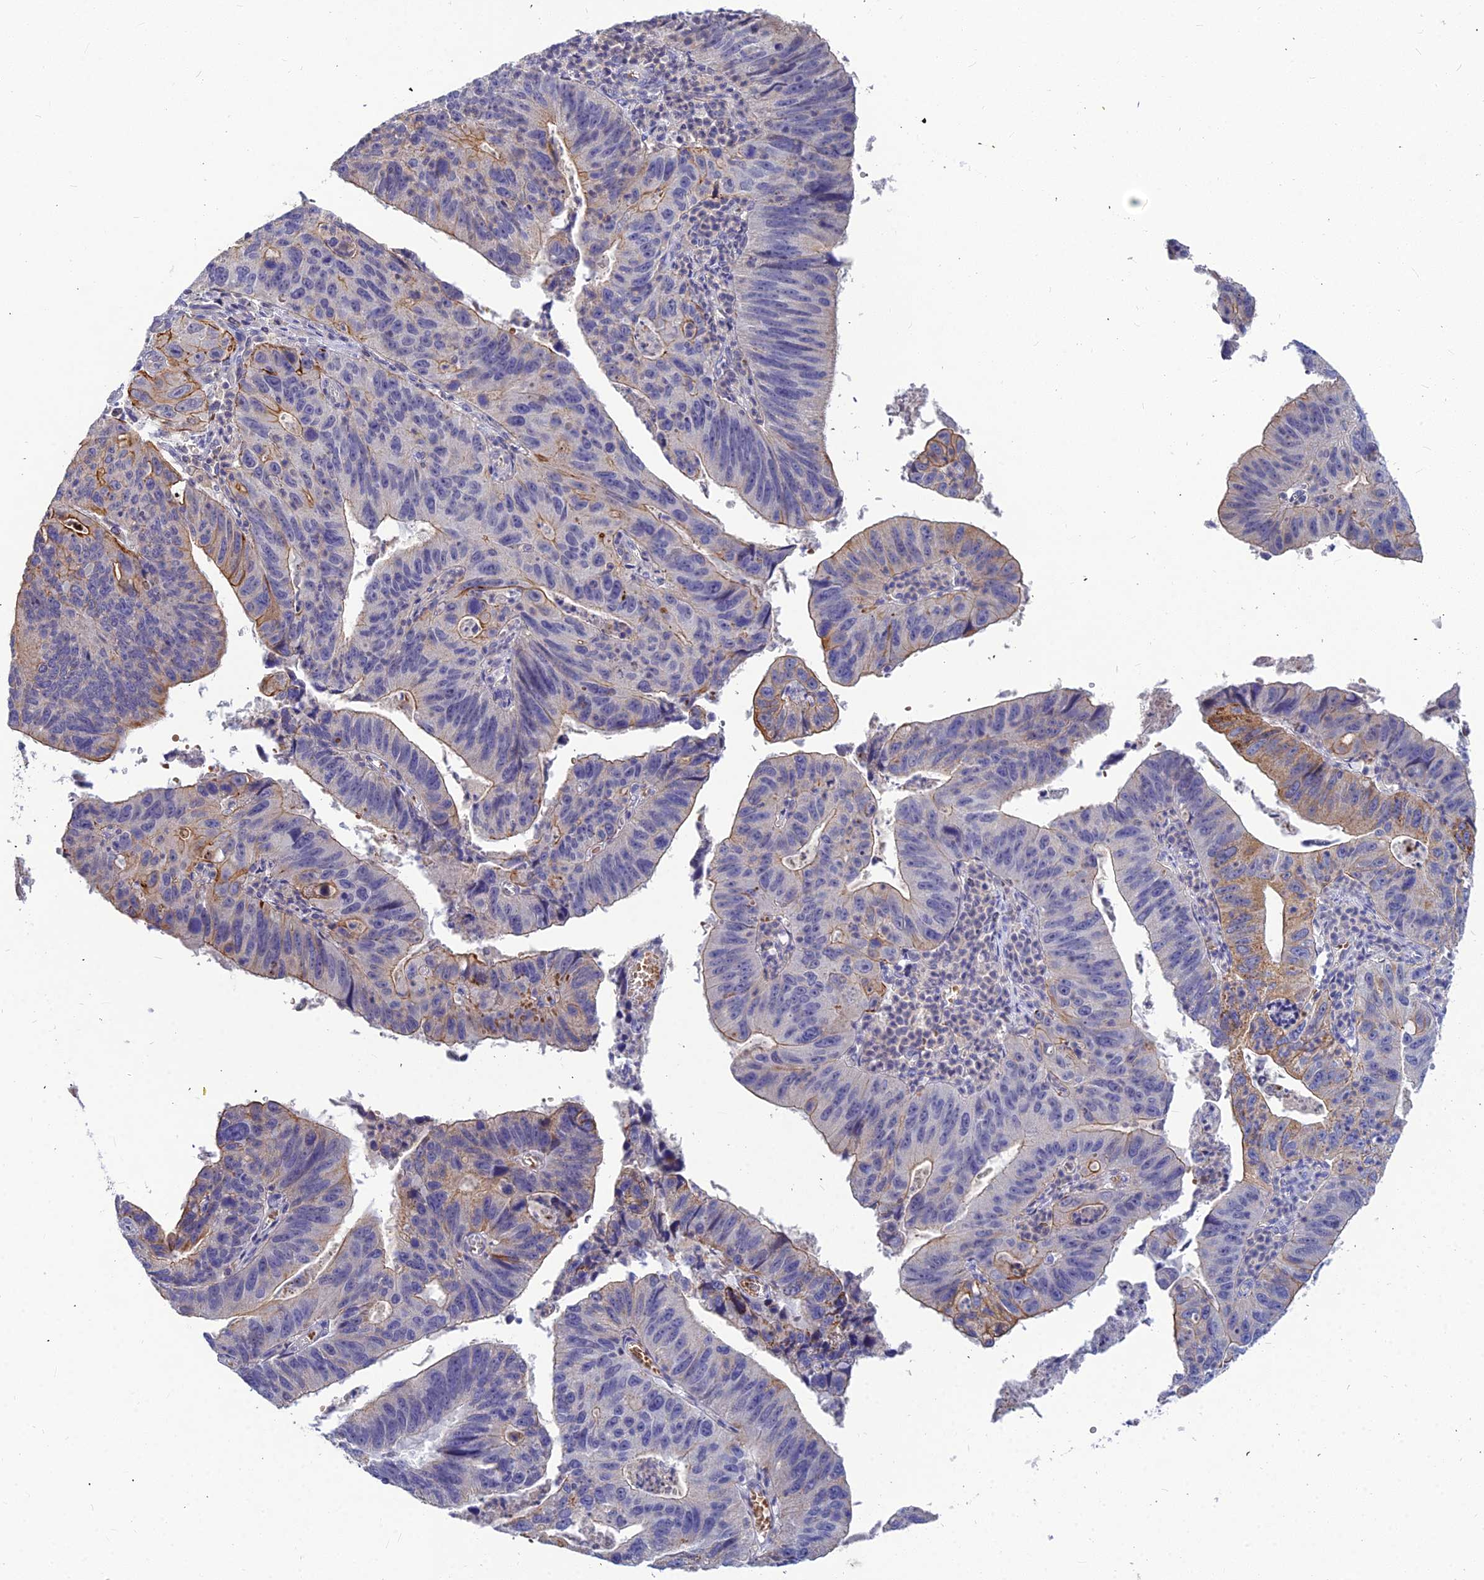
{"staining": {"intensity": "moderate", "quantity": "<25%", "location": "cytoplasmic/membranous"}, "tissue": "stomach cancer", "cell_type": "Tumor cells", "image_type": "cancer", "snomed": [{"axis": "morphology", "description": "Adenocarcinoma, NOS"}, {"axis": "topography", "description": "Stomach"}], "caption": "The image demonstrates immunohistochemical staining of stomach cancer (adenocarcinoma). There is moderate cytoplasmic/membranous expression is present in about <25% of tumor cells.", "gene": "DMRTA1", "patient": {"sex": "male", "age": 59}}